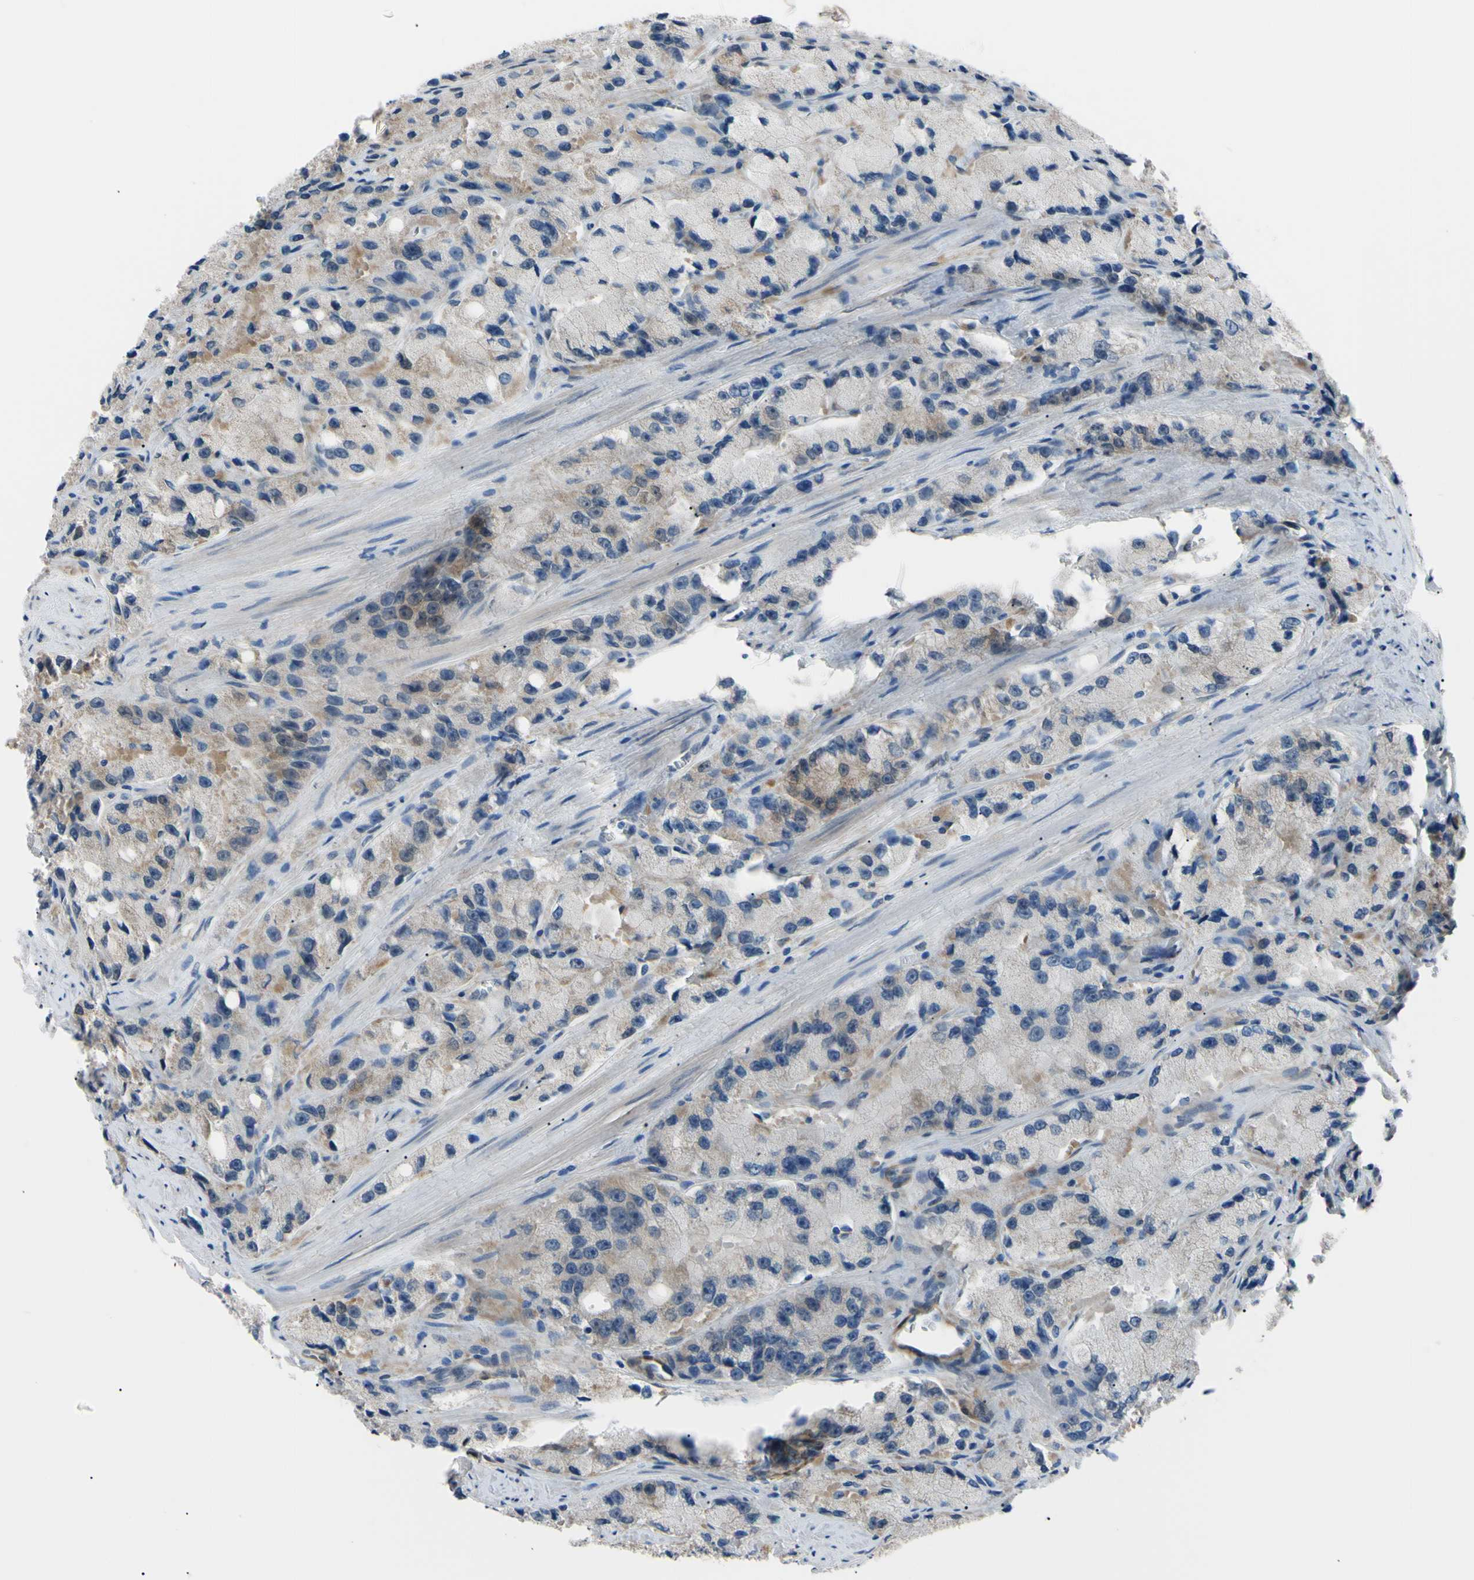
{"staining": {"intensity": "weak", "quantity": ">75%", "location": "cytoplasmic/membranous"}, "tissue": "prostate cancer", "cell_type": "Tumor cells", "image_type": "cancer", "snomed": [{"axis": "morphology", "description": "Adenocarcinoma, High grade"}, {"axis": "topography", "description": "Prostate"}], "caption": "Weak cytoplasmic/membranous protein positivity is identified in about >75% of tumor cells in prostate cancer (high-grade adenocarcinoma).", "gene": "NOL3", "patient": {"sex": "male", "age": 58}}